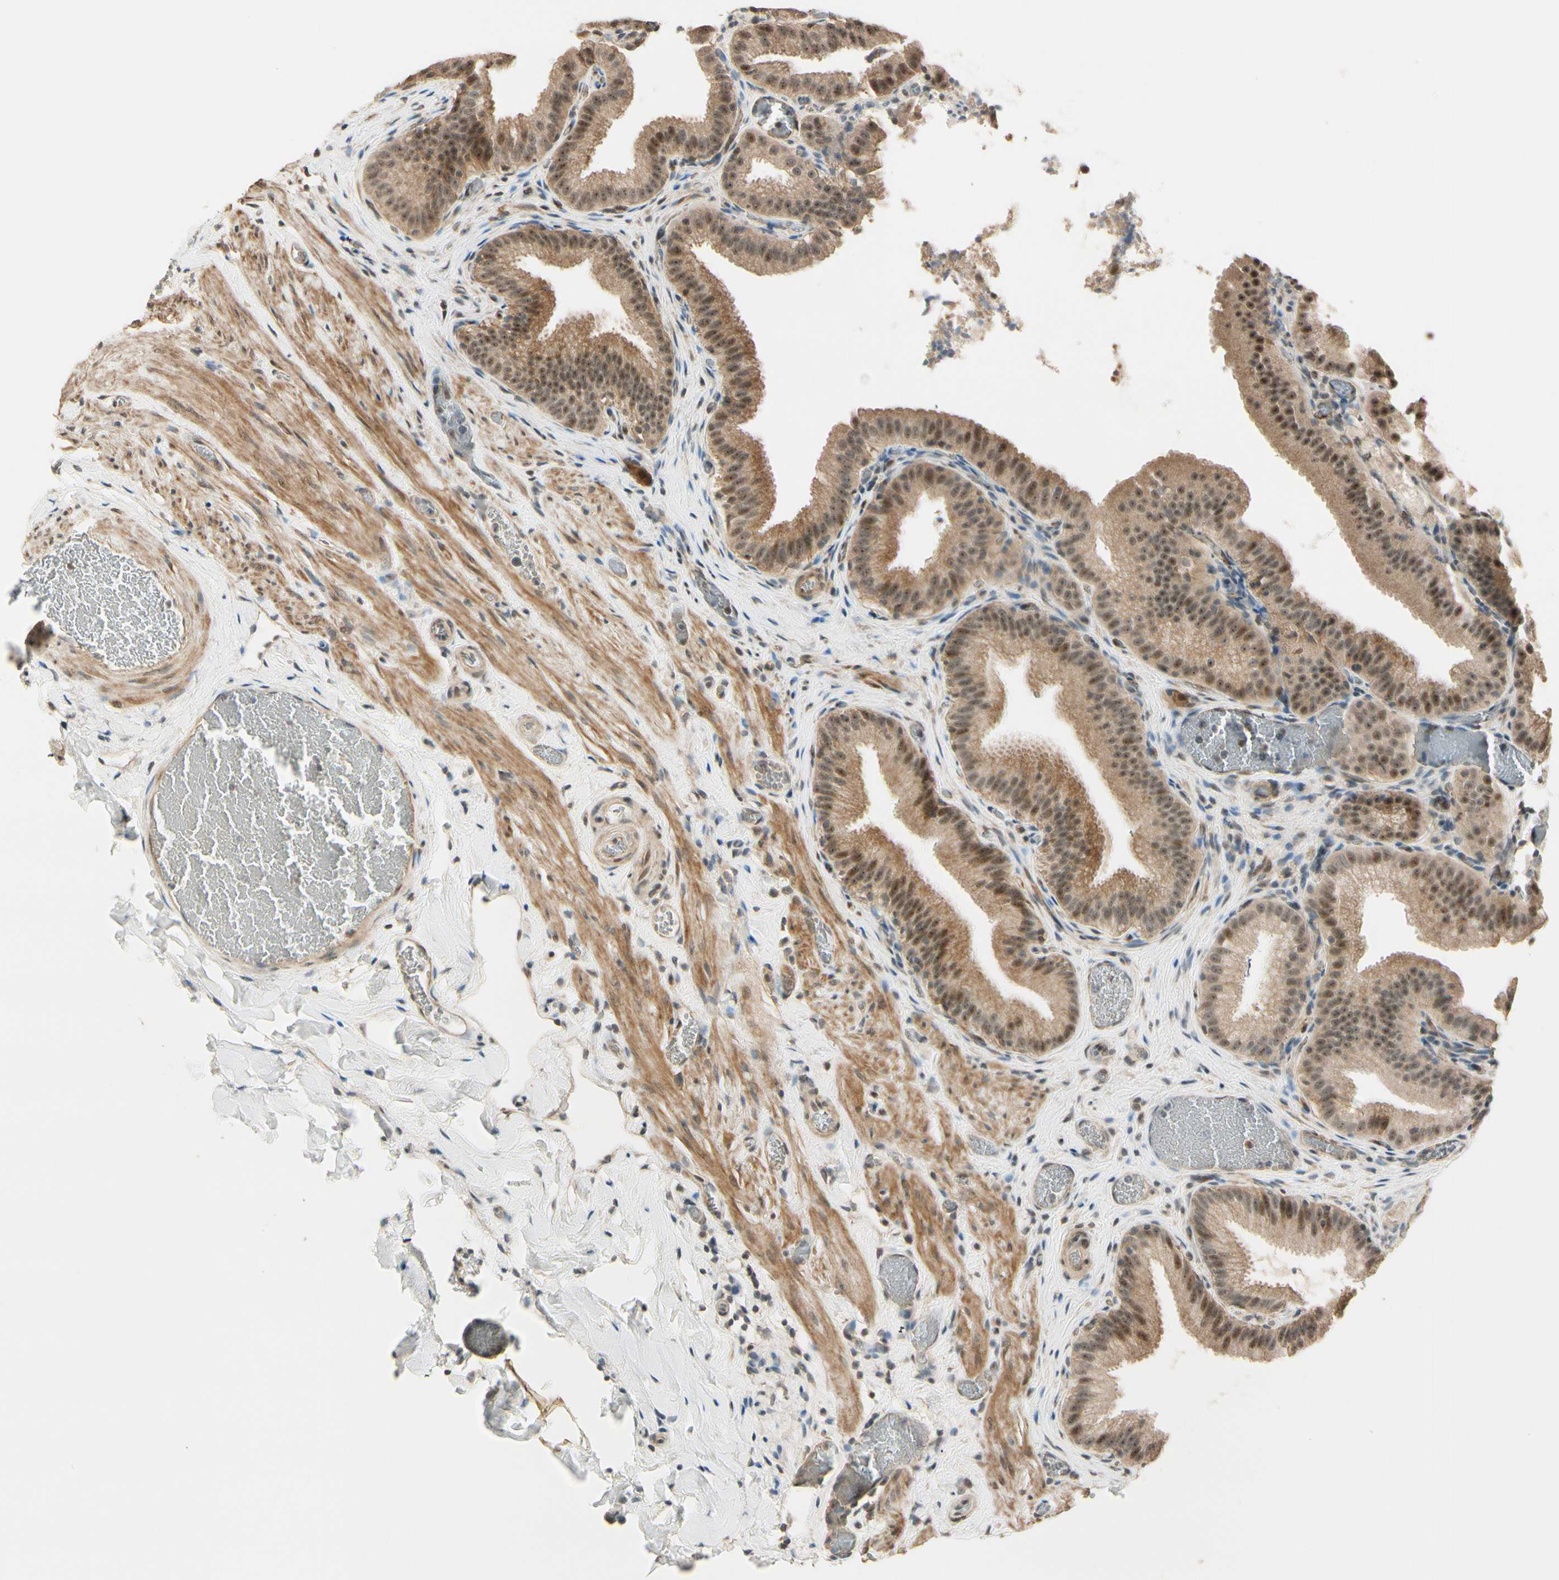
{"staining": {"intensity": "moderate", "quantity": ">75%", "location": "cytoplasmic/membranous,nuclear"}, "tissue": "gallbladder", "cell_type": "Glandular cells", "image_type": "normal", "snomed": [{"axis": "morphology", "description": "Normal tissue, NOS"}, {"axis": "topography", "description": "Gallbladder"}], "caption": "This photomicrograph reveals immunohistochemistry (IHC) staining of unremarkable gallbladder, with medium moderate cytoplasmic/membranous,nuclear positivity in about >75% of glandular cells.", "gene": "MCPH1", "patient": {"sex": "male", "age": 54}}